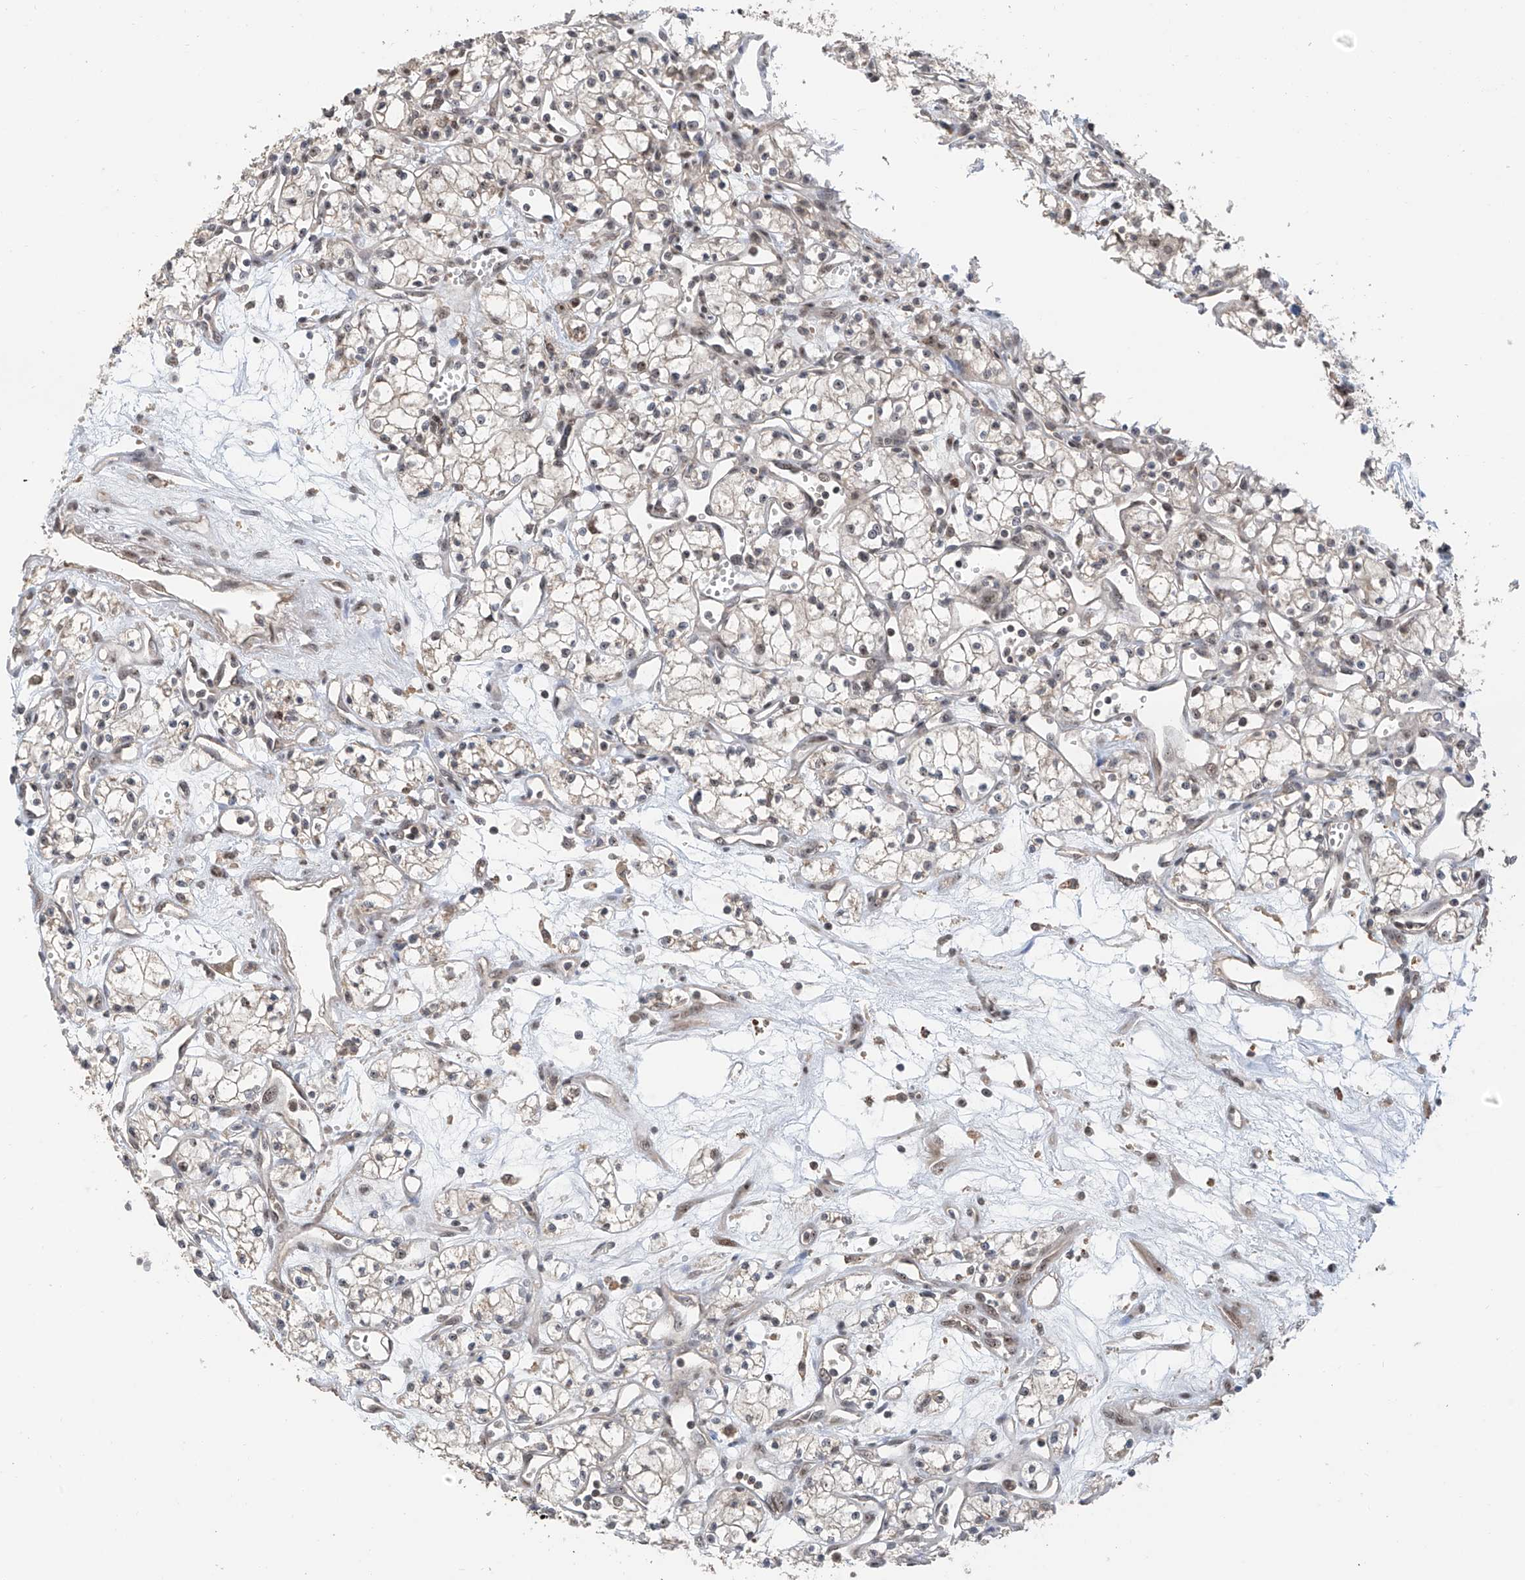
{"staining": {"intensity": "negative", "quantity": "none", "location": "none"}, "tissue": "renal cancer", "cell_type": "Tumor cells", "image_type": "cancer", "snomed": [{"axis": "morphology", "description": "Adenocarcinoma, NOS"}, {"axis": "topography", "description": "Kidney"}], "caption": "IHC photomicrograph of adenocarcinoma (renal) stained for a protein (brown), which exhibits no expression in tumor cells. (DAB (3,3'-diaminobenzidine) immunohistochemistry, high magnification).", "gene": "C1orf131", "patient": {"sex": "male", "age": 59}}